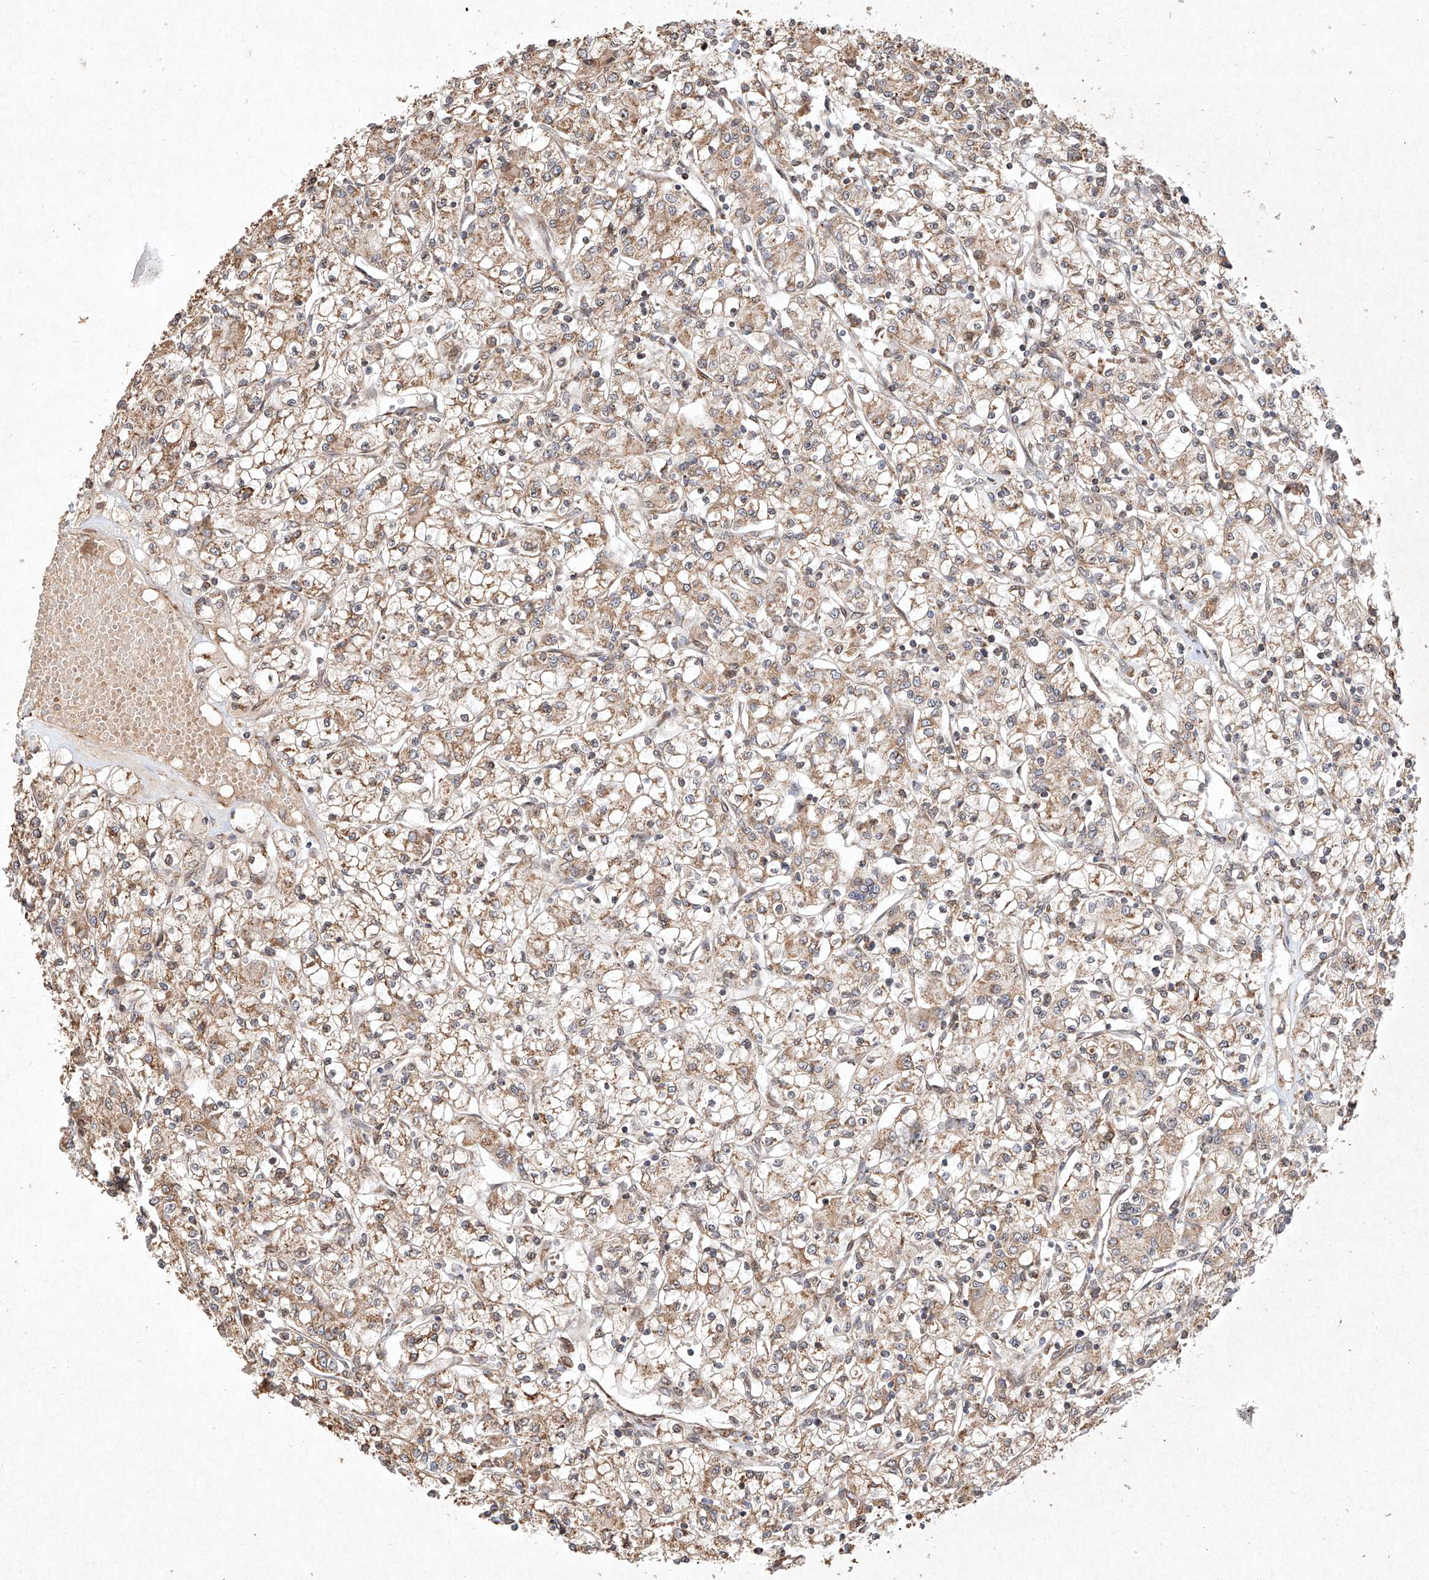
{"staining": {"intensity": "moderate", "quantity": ">75%", "location": "cytoplasmic/membranous"}, "tissue": "renal cancer", "cell_type": "Tumor cells", "image_type": "cancer", "snomed": [{"axis": "morphology", "description": "Adenocarcinoma, NOS"}, {"axis": "topography", "description": "Kidney"}], "caption": "This micrograph shows immunohistochemistry staining of human adenocarcinoma (renal), with medium moderate cytoplasmic/membranous positivity in approximately >75% of tumor cells.", "gene": "SEMA3B", "patient": {"sex": "female", "age": 59}}